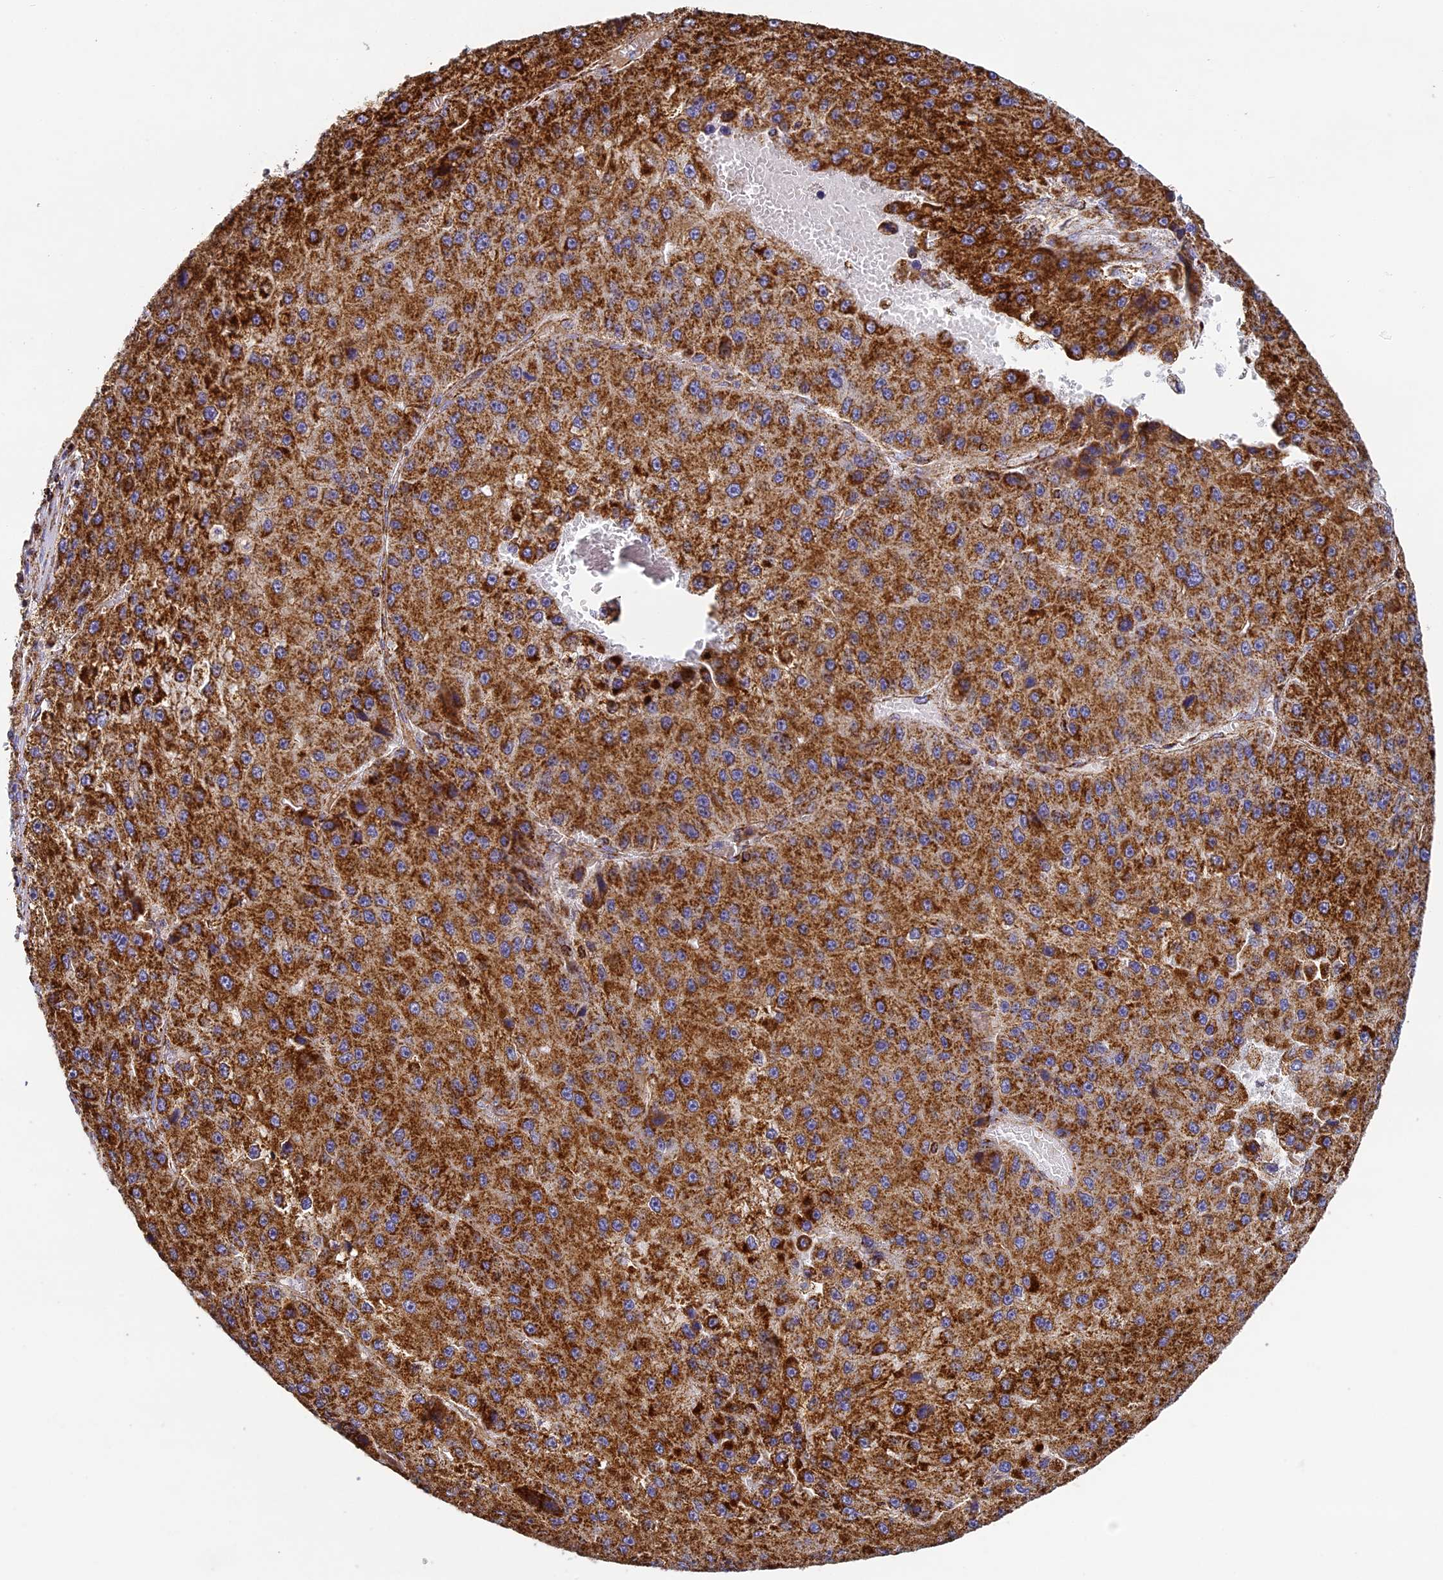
{"staining": {"intensity": "strong", "quantity": ">75%", "location": "cytoplasmic/membranous"}, "tissue": "liver cancer", "cell_type": "Tumor cells", "image_type": "cancer", "snomed": [{"axis": "morphology", "description": "Carcinoma, Hepatocellular, NOS"}, {"axis": "topography", "description": "Liver"}], "caption": "Strong cytoplasmic/membranous expression is identified in approximately >75% of tumor cells in liver hepatocellular carcinoma.", "gene": "STK17A", "patient": {"sex": "female", "age": 73}}